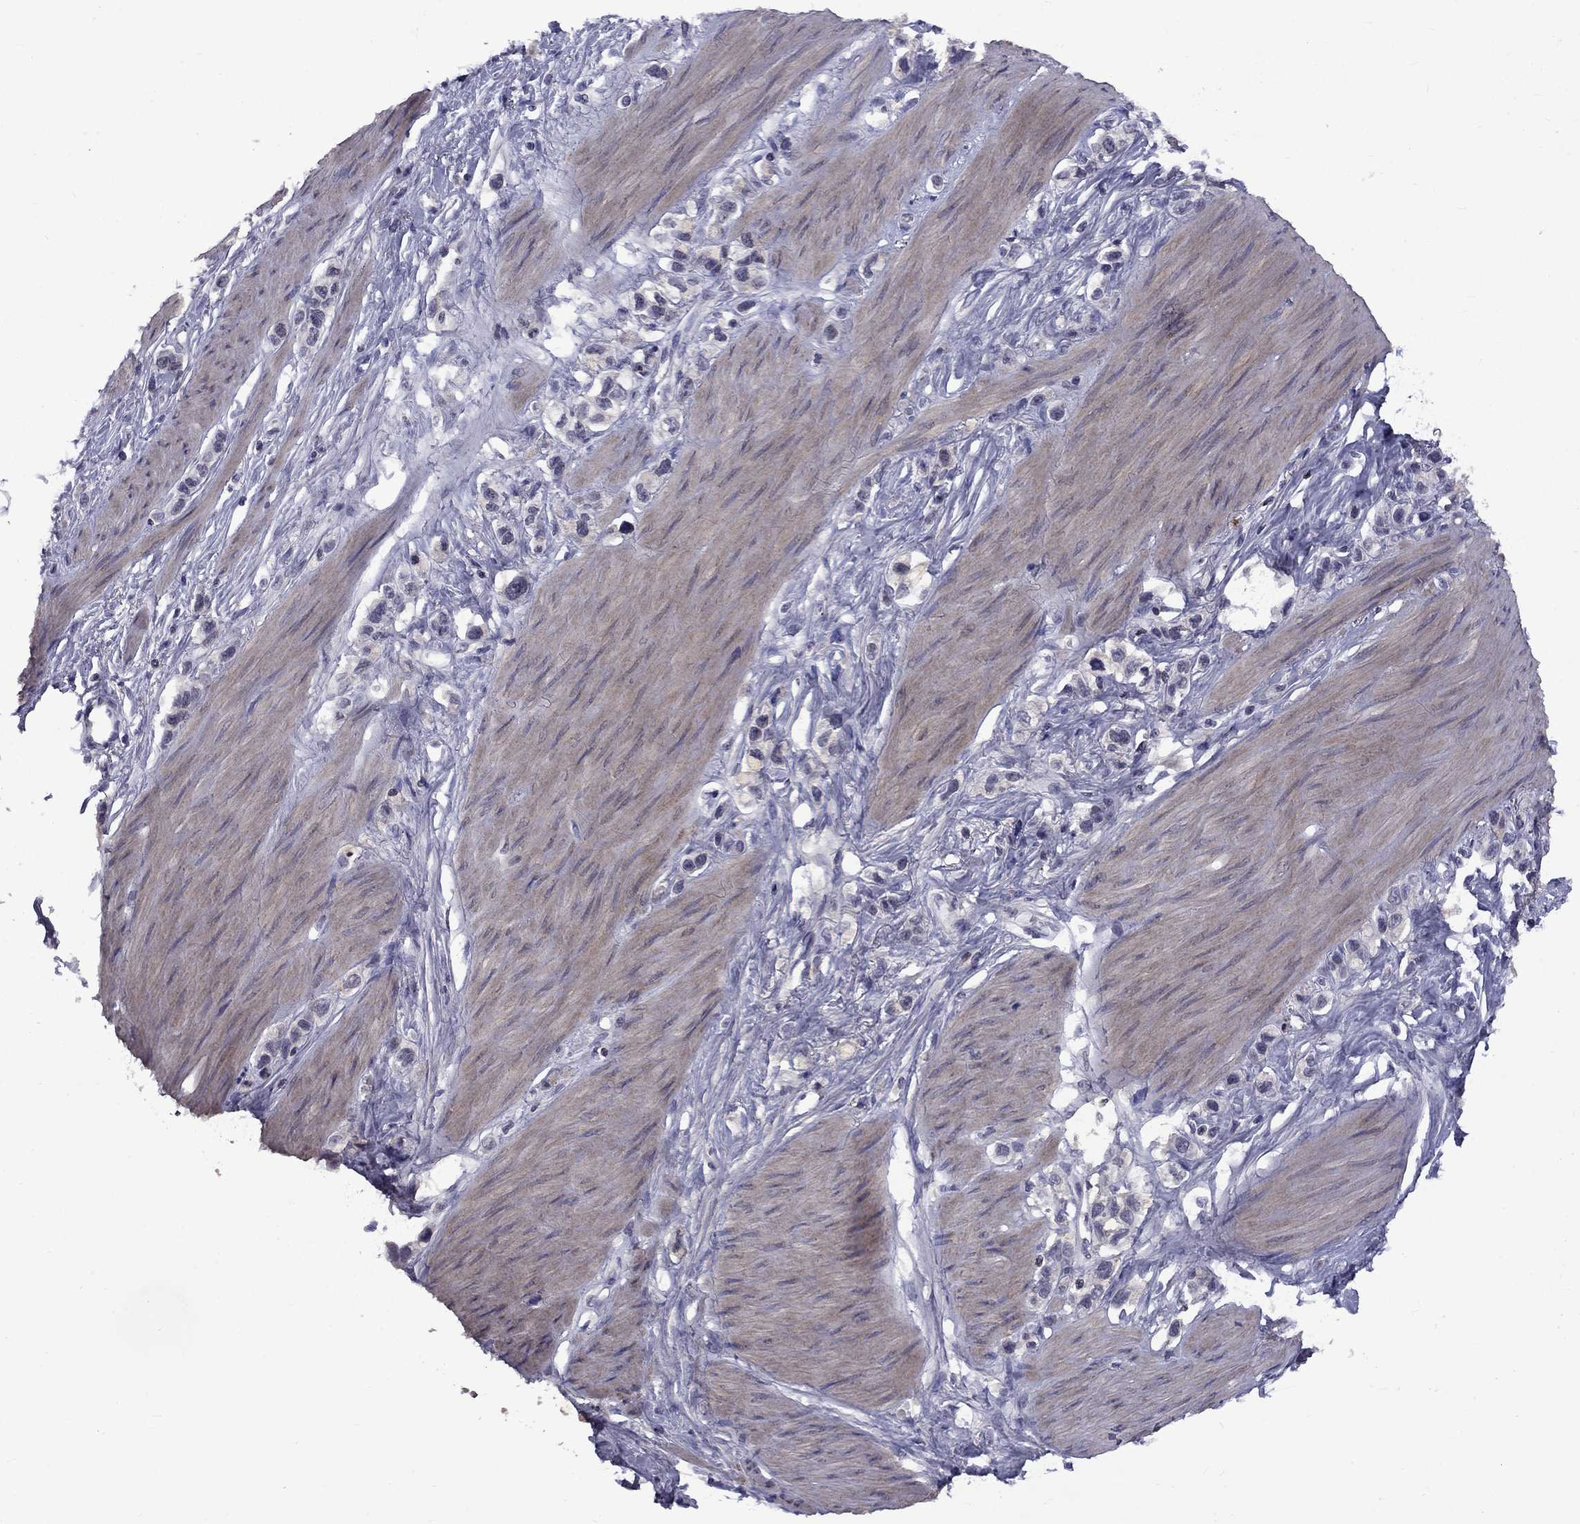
{"staining": {"intensity": "negative", "quantity": "none", "location": "none"}, "tissue": "stomach cancer", "cell_type": "Tumor cells", "image_type": "cancer", "snomed": [{"axis": "morphology", "description": "Normal tissue, NOS"}, {"axis": "morphology", "description": "Adenocarcinoma, NOS"}, {"axis": "morphology", "description": "Adenocarcinoma, High grade"}, {"axis": "topography", "description": "Stomach, upper"}, {"axis": "topography", "description": "Stomach"}], "caption": "DAB immunohistochemical staining of stomach cancer demonstrates no significant expression in tumor cells. The staining was performed using DAB to visualize the protein expression in brown, while the nuclei were stained in blue with hematoxylin (Magnification: 20x).", "gene": "SNTA1", "patient": {"sex": "female", "age": 65}}